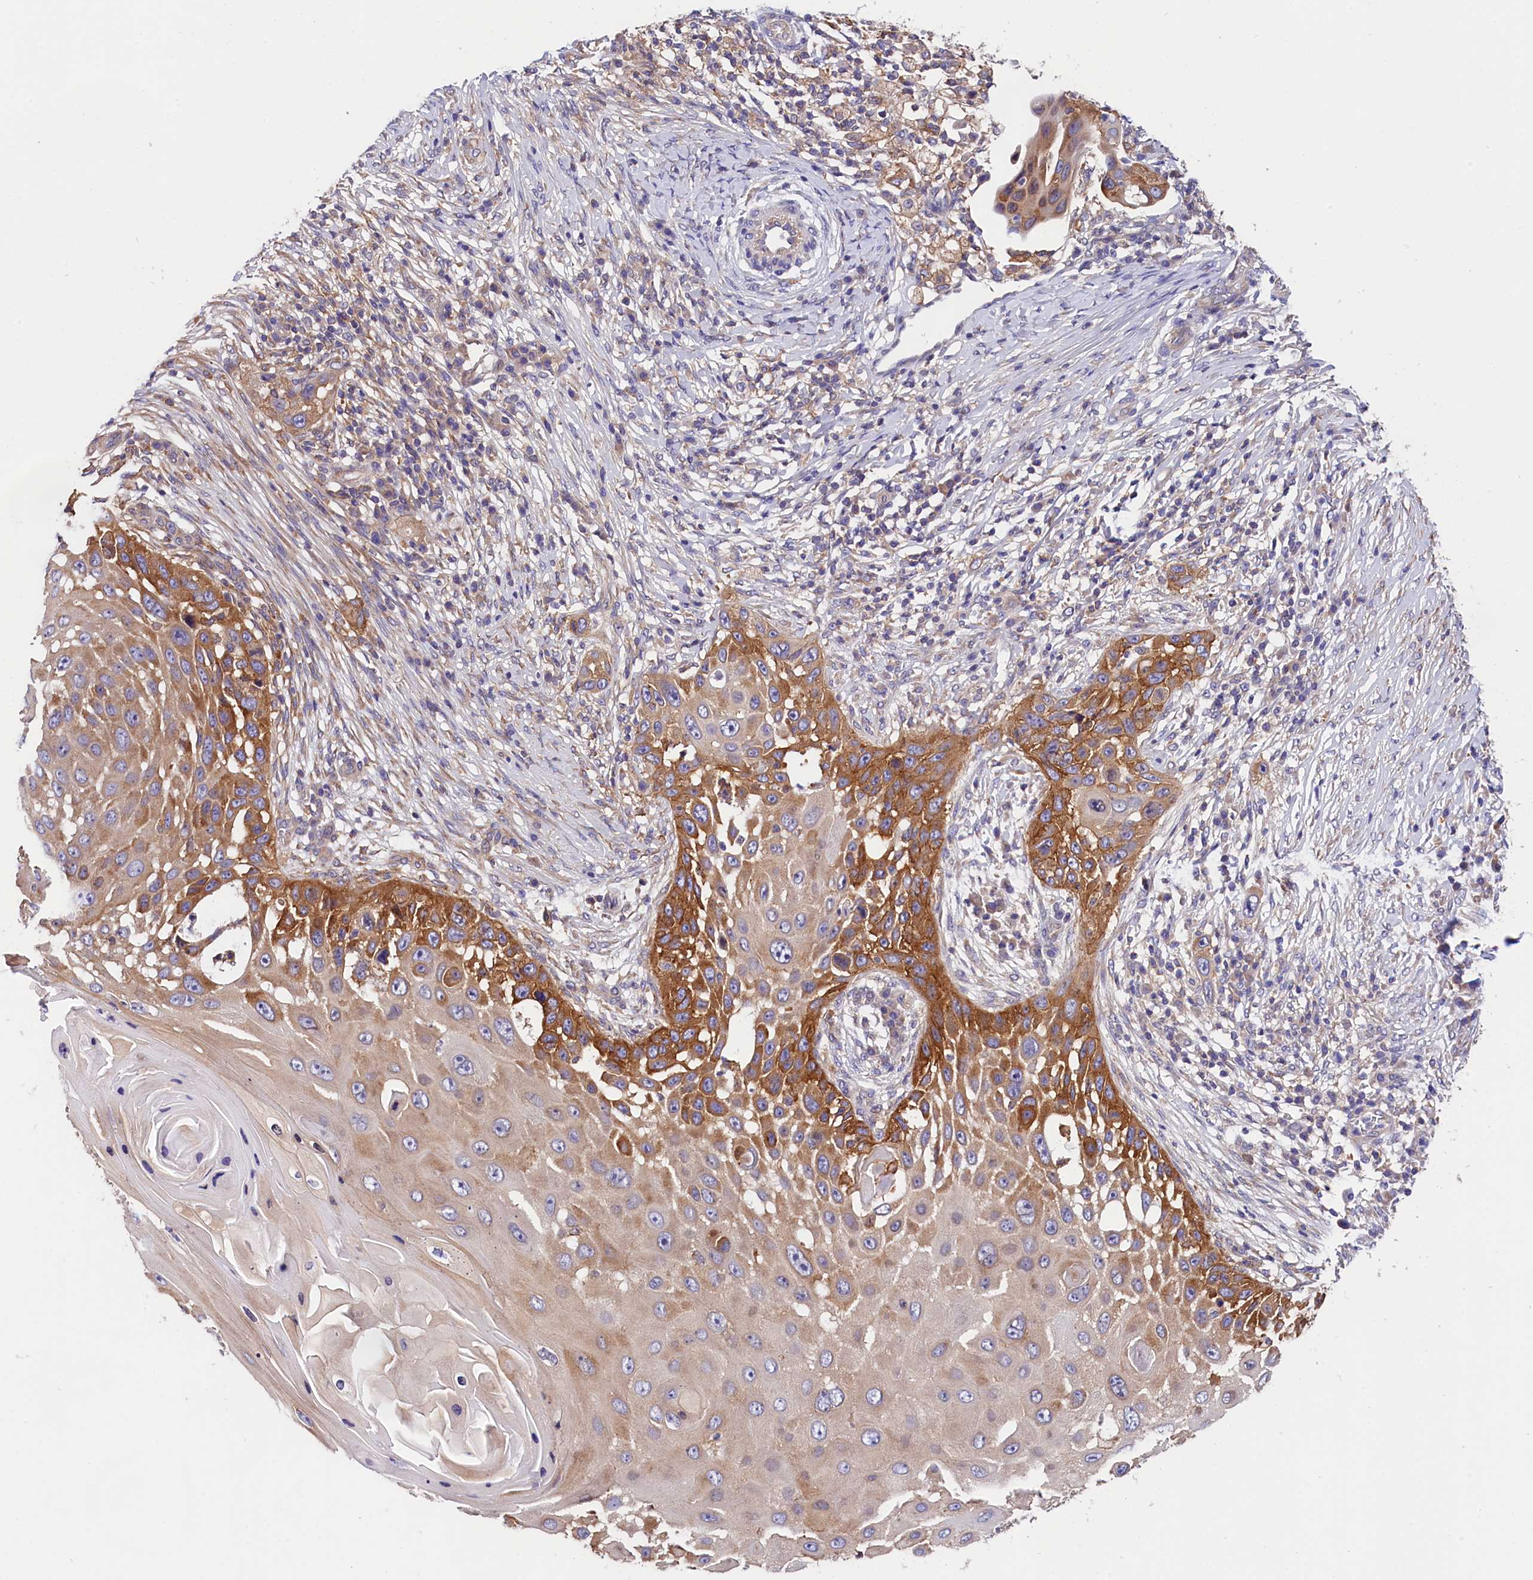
{"staining": {"intensity": "moderate", "quantity": "25%-75%", "location": "cytoplasmic/membranous"}, "tissue": "skin cancer", "cell_type": "Tumor cells", "image_type": "cancer", "snomed": [{"axis": "morphology", "description": "Squamous cell carcinoma, NOS"}, {"axis": "topography", "description": "Skin"}], "caption": "Immunohistochemical staining of skin cancer (squamous cell carcinoma) displays medium levels of moderate cytoplasmic/membranous protein positivity in approximately 25%-75% of tumor cells.", "gene": "OAS3", "patient": {"sex": "female", "age": 44}}